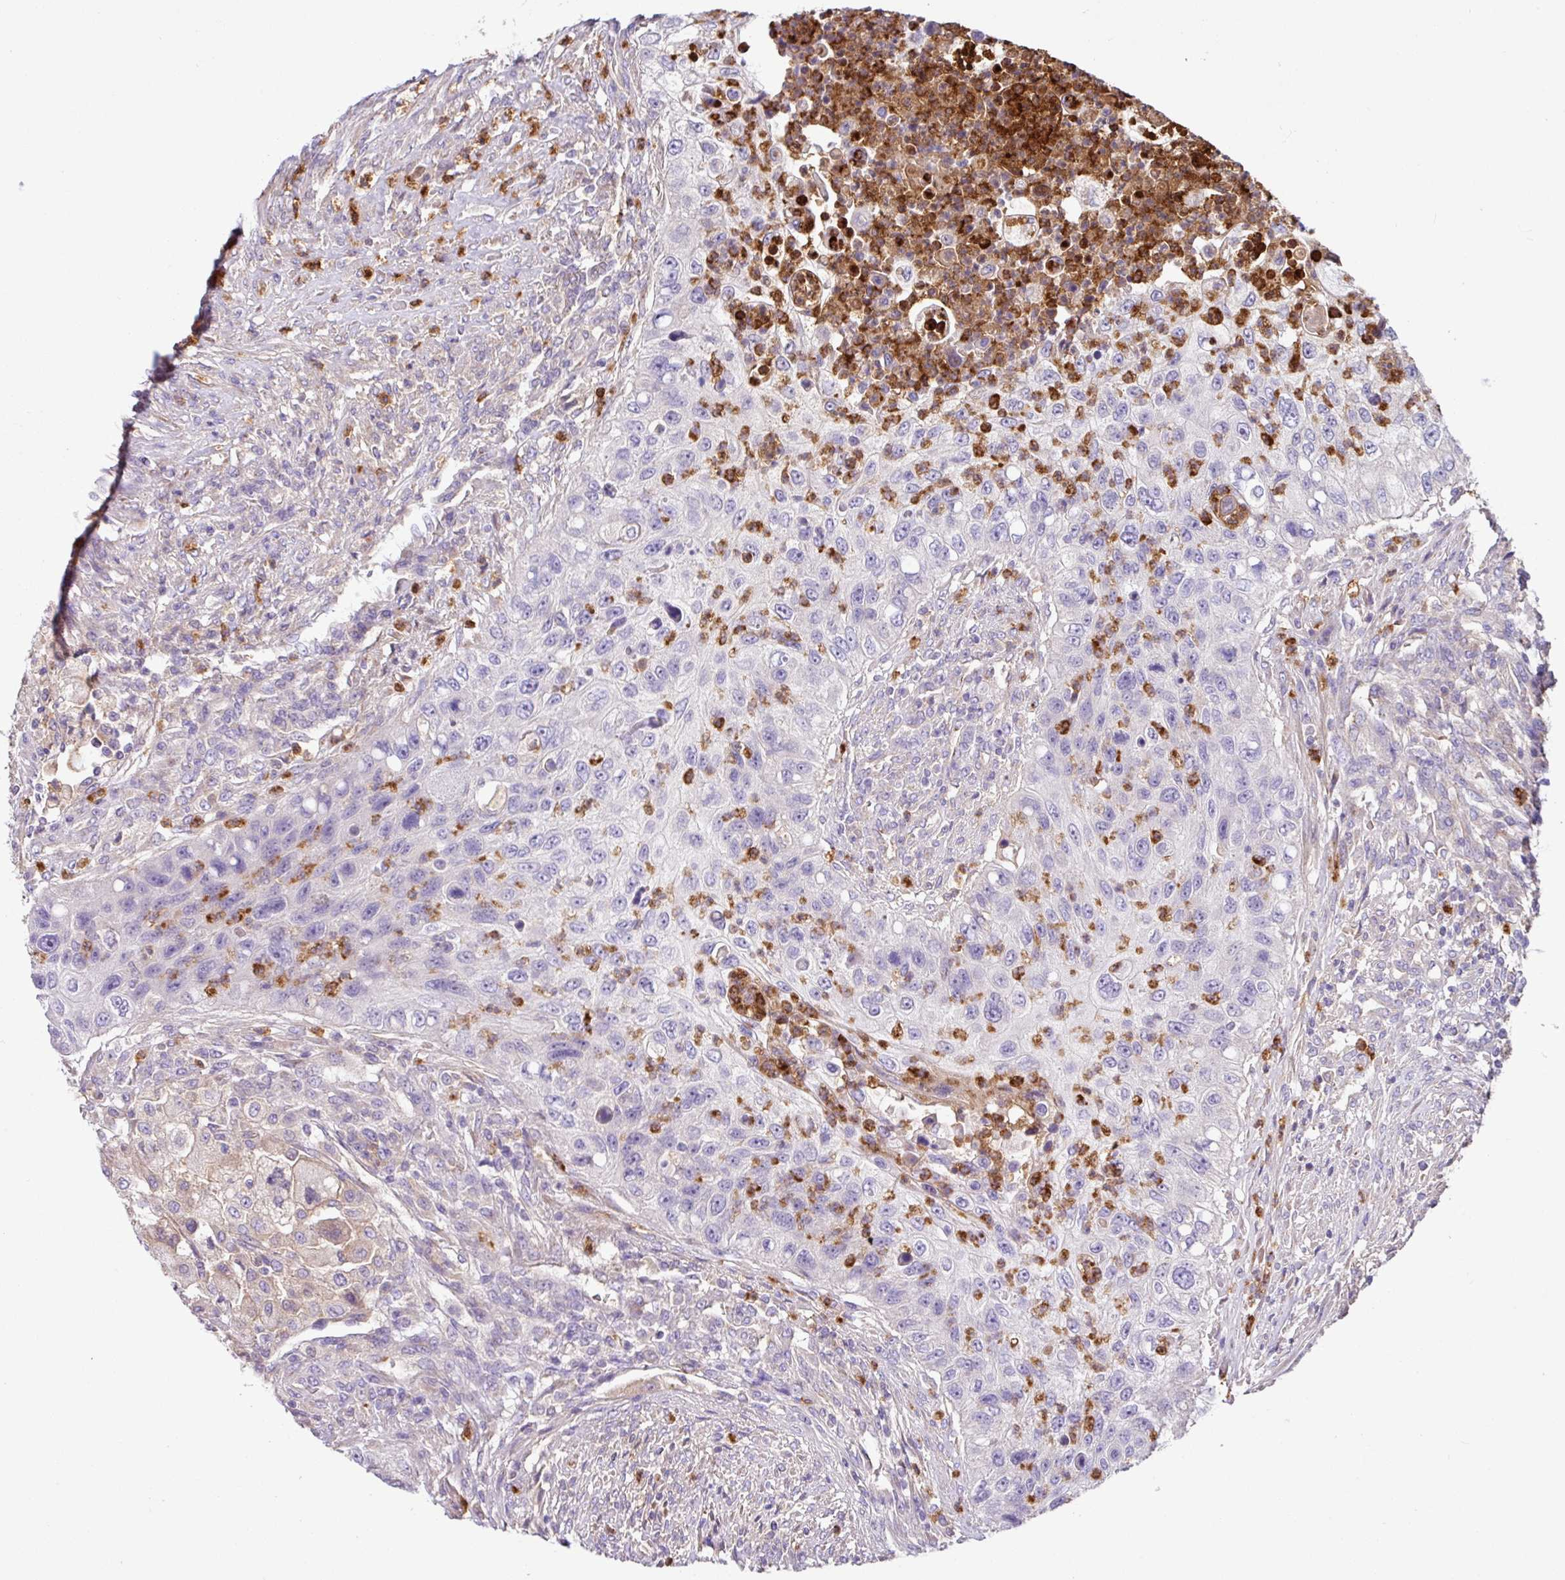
{"staining": {"intensity": "negative", "quantity": "none", "location": "none"}, "tissue": "urothelial cancer", "cell_type": "Tumor cells", "image_type": "cancer", "snomed": [{"axis": "morphology", "description": "Urothelial carcinoma, High grade"}, {"axis": "topography", "description": "Urinary bladder"}], "caption": "IHC of high-grade urothelial carcinoma displays no staining in tumor cells.", "gene": "CRISP3", "patient": {"sex": "female", "age": 60}}